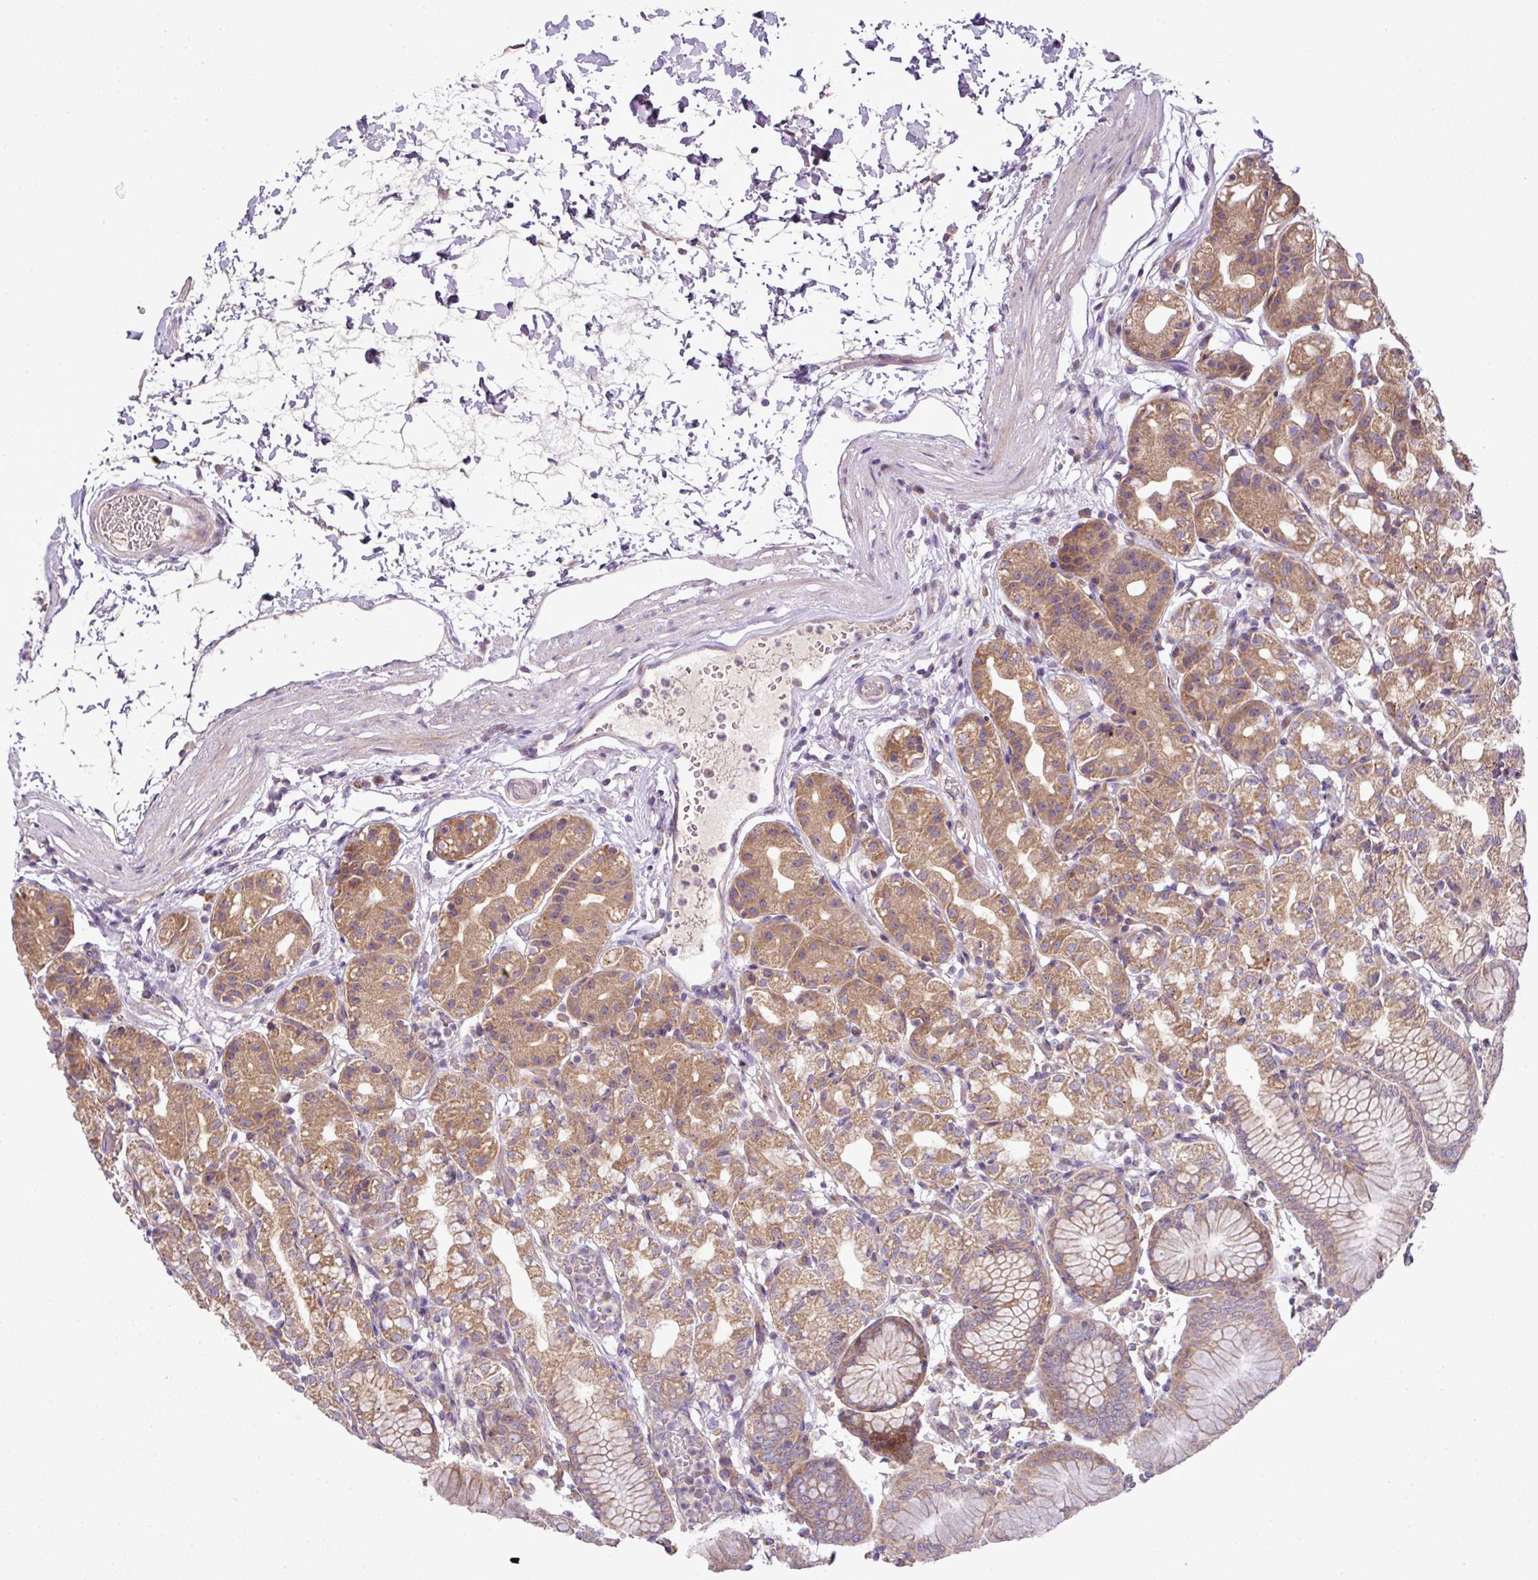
{"staining": {"intensity": "moderate", "quantity": ">75%", "location": "cytoplasmic/membranous"}, "tissue": "stomach", "cell_type": "Glandular cells", "image_type": "normal", "snomed": [{"axis": "morphology", "description": "Normal tissue, NOS"}, {"axis": "topography", "description": "Stomach"}], "caption": "High-power microscopy captured an immunohistochemistry (IHC) histopathology image of benign stomach, revealing moderate cytoplasmic/membranous expression in approximately >75% of glandular cells.", "gene": "COX18", "patient": {"sex": "female", "age": 57}}